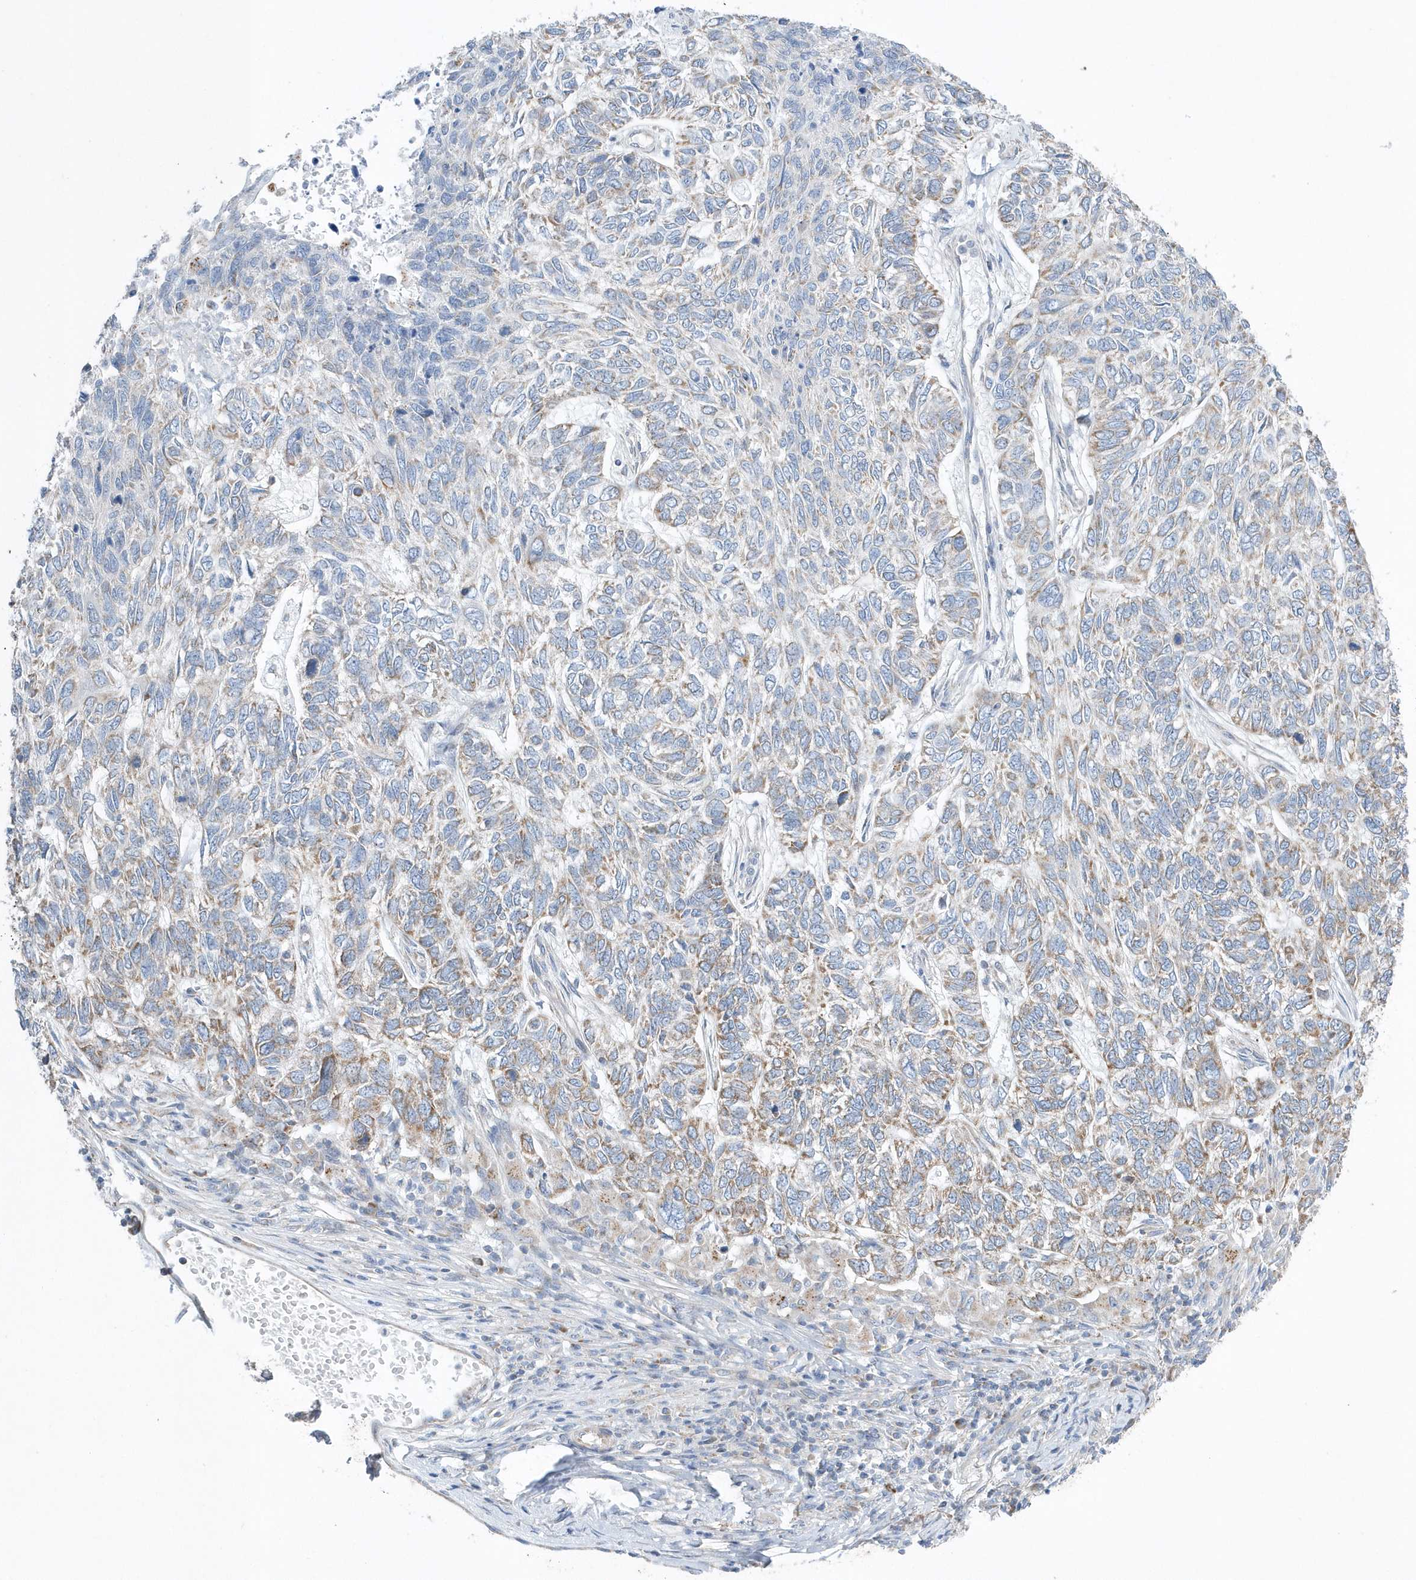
{"staining": {"intensity": "moderate", "quantity": "25%-75%", "location": "cytoplasmic/membranous"}, "tissue": "skin cancer", "cell_type": "Tumor cells", "image_type": "cancer", "snomed": [{"axis": "morphology", "description": "Basal cell carcinoma"}, {"axis": "topography", "description": "Skin"}], "caption": "There is medium levels of moderate cytoplasmic/membranous positivity in tumor cells of basal cell carcinoma (skin), as demonstrated by immunohistochemical staining (brown color).", "gene": "SPATA5", "patient": {"sex": "female", "age": 65}}